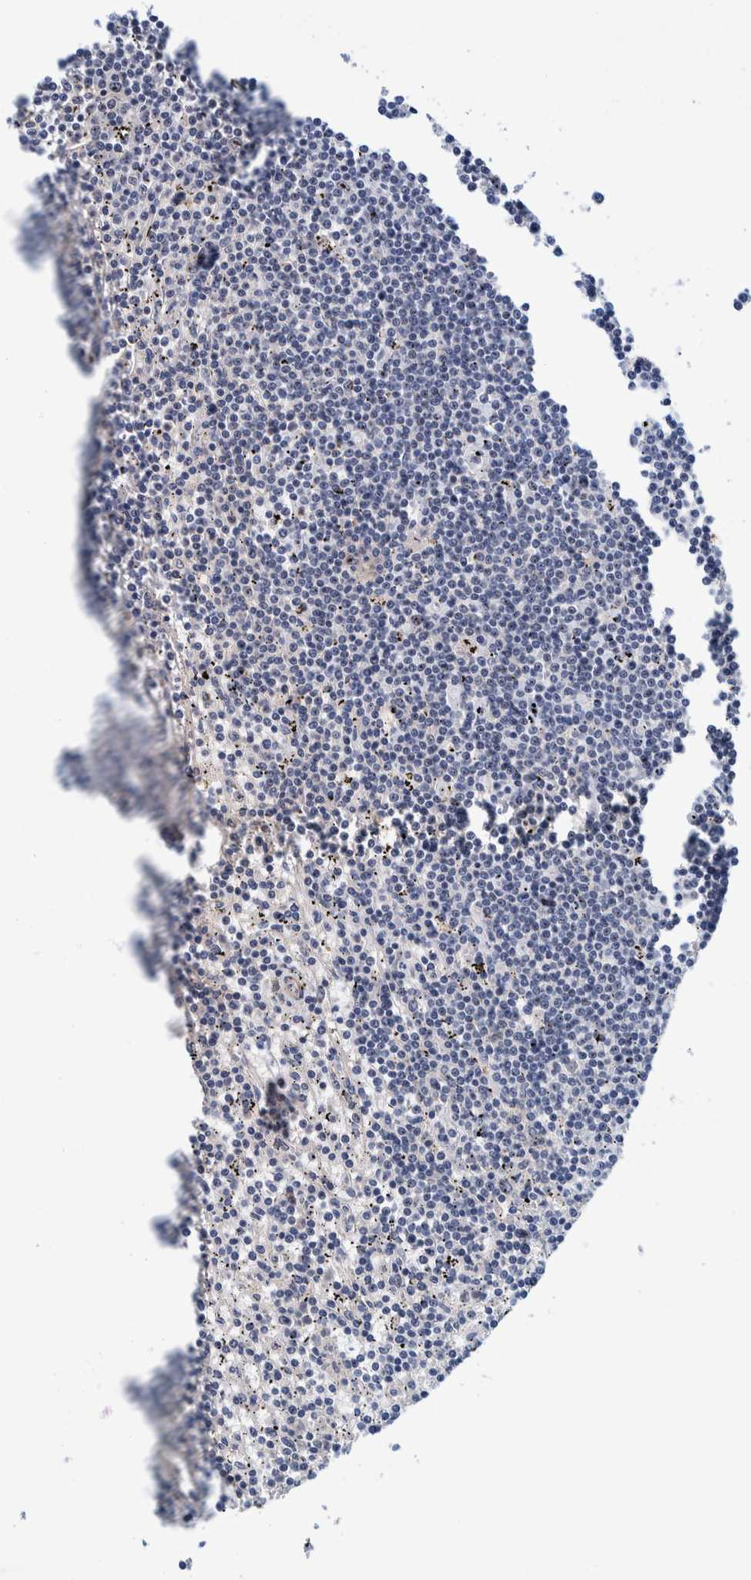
{"staining": {"intensity": "negative", "quantity": "none", "location": "none"}, "tissue": "lymphoma", "cell_type": "Tumor cells", "image_type": "cancer", "snomed": [{"axis": "morphology", "description": "Malignant lymphoma, non-Hodgkin's type, Low grade"}, {"axis": "topography", "description": "Spleen"}], "caption": "Tumor cells are negative for brown protein staining in lymphoma. (DAB immunohistochemistry (IHC) visualized using brightfield microscopy, high magnification).", "gene": "NOL11", "patient": {"sex": "male", "age": 76}}